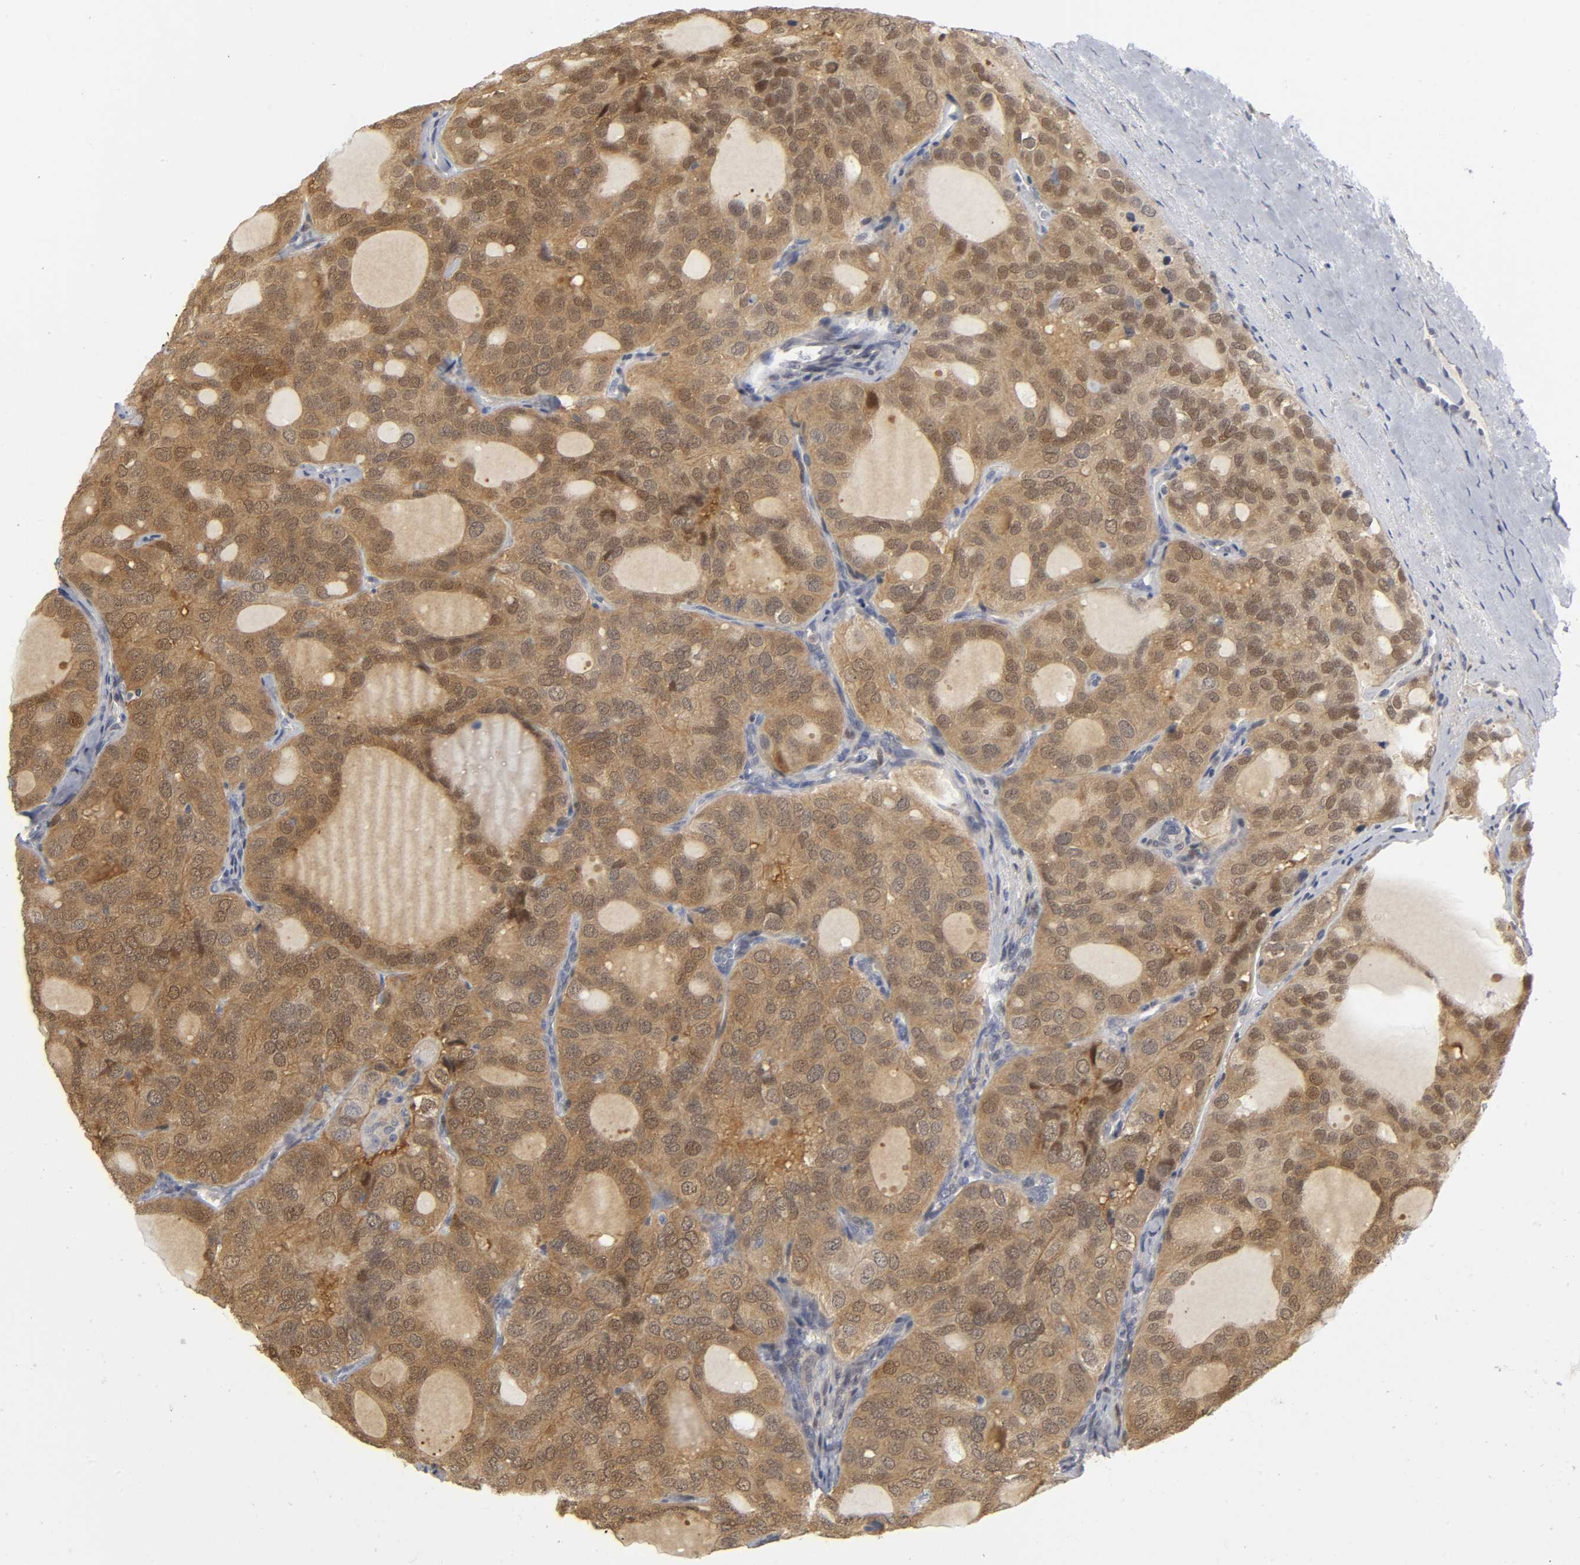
{"staining": {"intensity": "moderate", "quantity": ">75%", "location": "cytoplasmic/membranous,nuclear"}, "tissue": "thyroid cancer", "cell_type": "Tumor cells", "image_type": "cancer", "snomed": [{"axis": "morphology", "description": "Follicular adenoma carcinoma, NOS"}, {"axis": "topography", "description": "Thyroid gland"}], "caption": "A high-resolution image shows immunohistochemistry staining of follicular adenoma carcinoma (thyroid), which demonstrates moderate cytoplasmic/membranous and nuclear staining in approximately >75% of tumor cells.", "gene": "PDLIM3", "patient": {"sex": "male", "age": 75}}